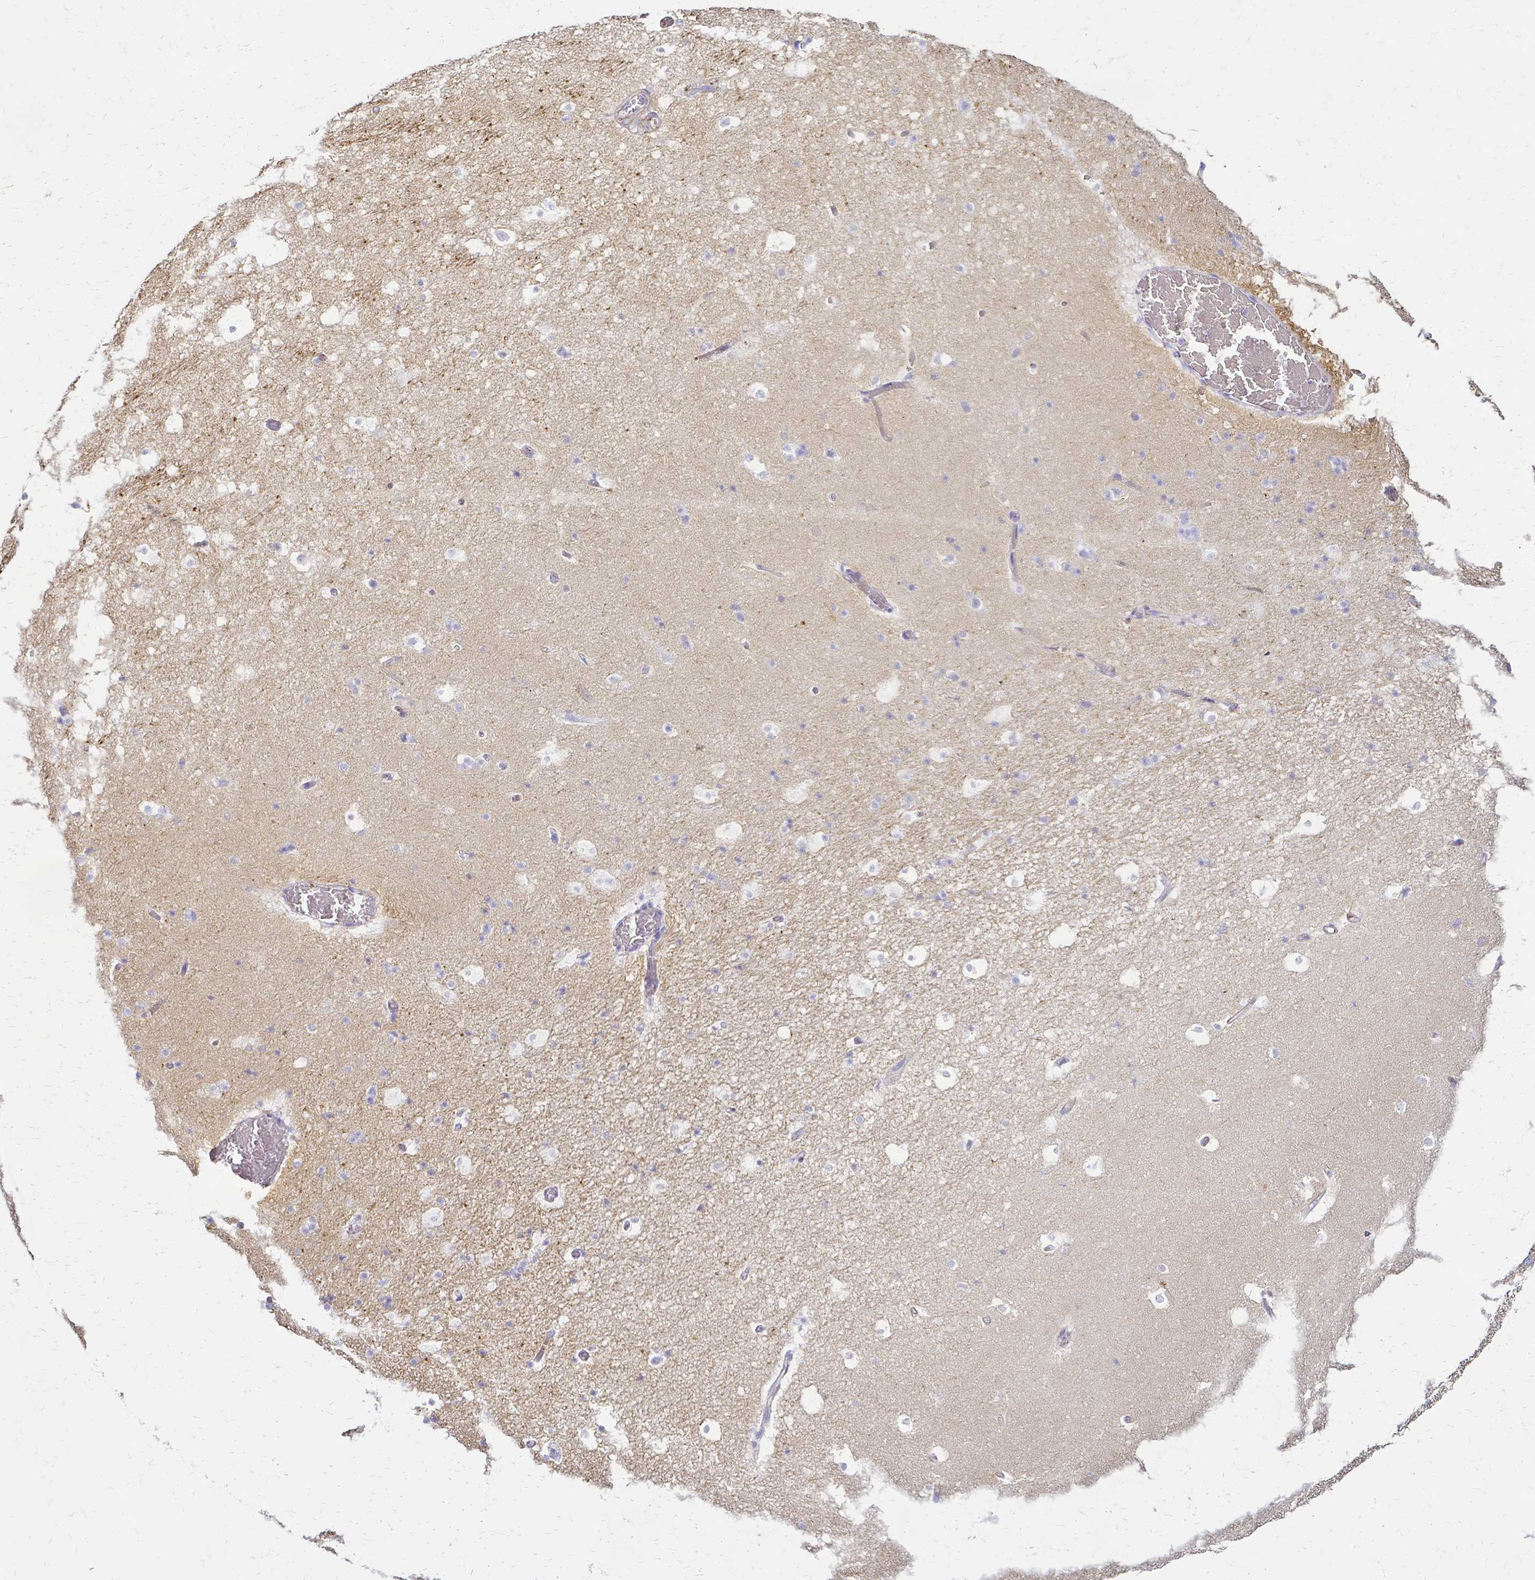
{"staining": {"intensity": "negative", "quantity": "none", "location": "none"}, "tissue": "hippocampus", "cell_type": "Glial cells", "image_type": "normal", "snomed": [{"axis": "morphology", "description": "Normal tissue, NOS"}, {"axis": "topography", "description": "Hippocampus"}], "caption": "Hippocampus was stained to show a protein in brown. There is no significant positivity in glial cells. Brightfield microscopy of IHC stained with DAB (brown) and hematoxylin (blue), captured at high magnification.", "gene": "HSPA12A", "patient": {"sex": "male", "age": 26}}